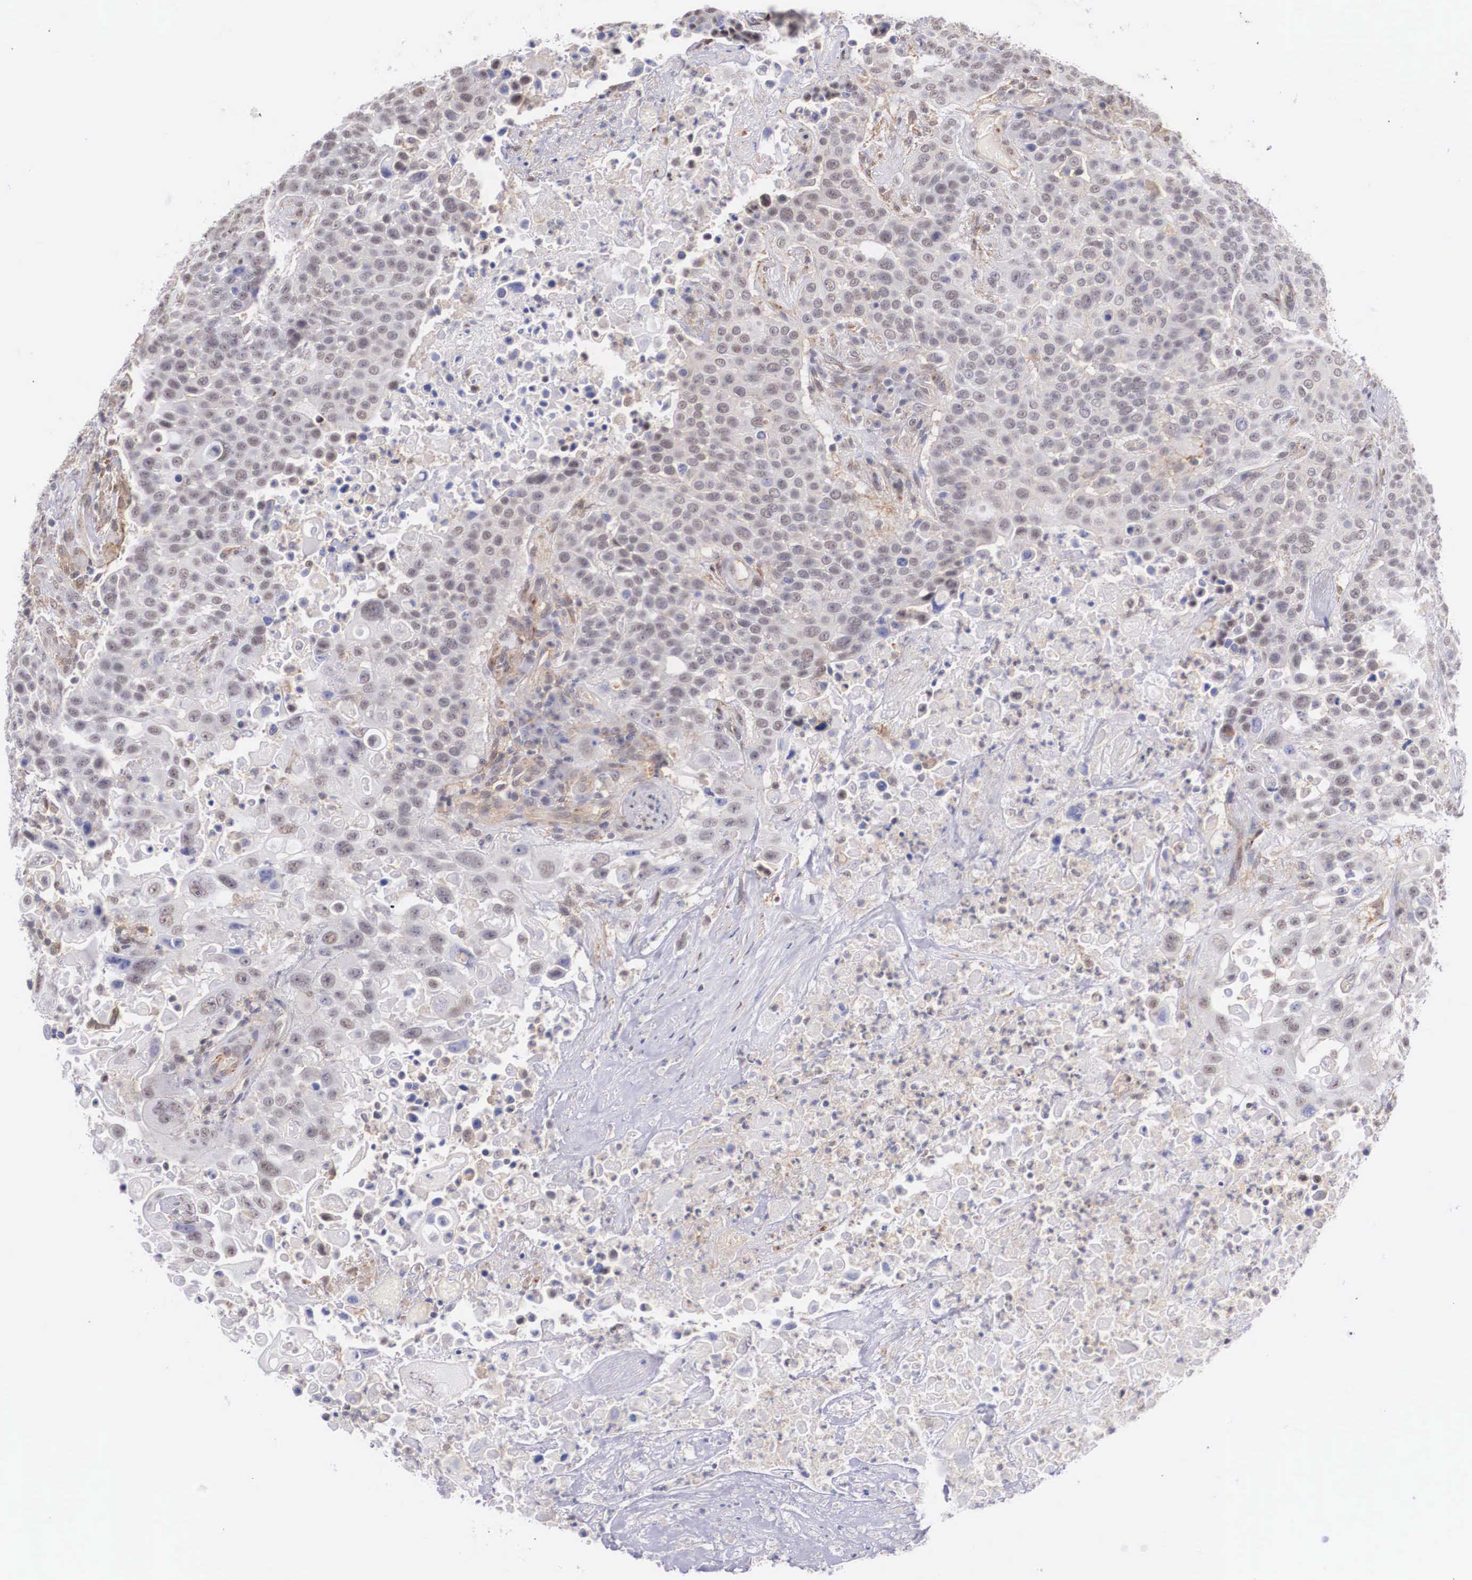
{"staining": {"intensity": "weak", "quantity": "<25%", "location": "cytoplasmic/membranous"}, "tissue": "urothelial cancer", "cell_type": "Tumor cells", "image_type": "cancer", "snomed": [{"axis": "morphology", "description": "Urothelial carcinoma, High grade"}, {"axis": "topography", "description": "Urinary bladder"}], "caption": "An immunohistochemistry micrograph of high-grade urothelial carcinoma is shown. There is no staining in tumor cells of high-grade urothelial carcinoma. Nuclei are stained in blue.", "gene": "NR4A2", "patient": {"sex": "male", "age": 74}}